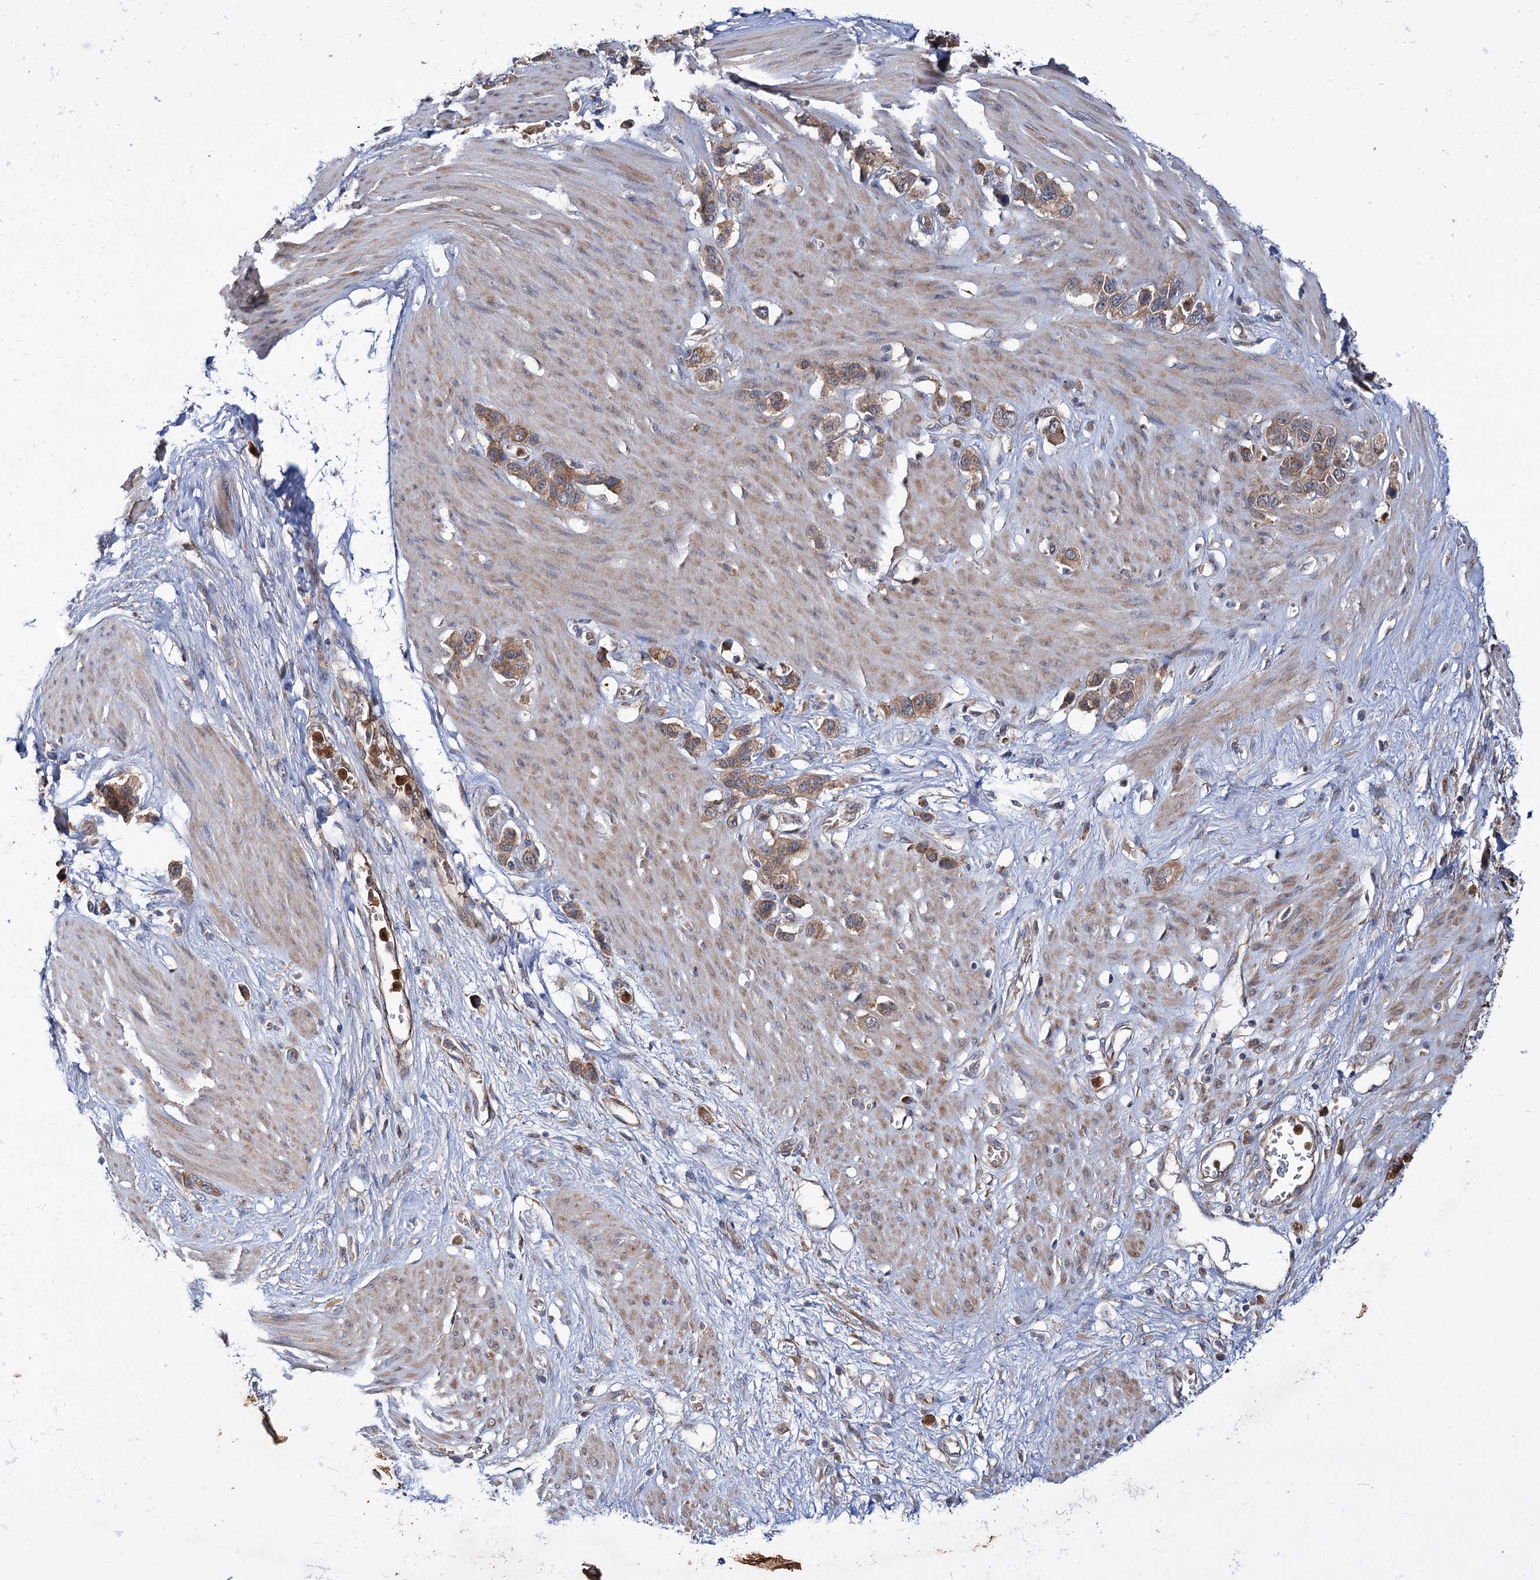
{"staining": {"intensity": "moderate", "quantity": ">75%", "location": "cytoplasmic/membranous"}, "tissue": "stomach cancer", "cell_type": "Tumor cells", "image_type": "cancer", "snomed": [{"axis": "morphology", "description": "Adenocarcinoma, NOS"}, {"axis": "morphology", "description": "Adenocarcinoma, High grade"}, {"axis": "topography", "description": "Stomach, upper"}, {"axis": "topography", "description": "Stomach, lower"}], "caption": "A brown stain shows moderate cytoplasmic/membranous staining of a protein in human stomach cancer tumor cells.", "gene": "PTPN3", "patient": {"sex": "female", "age": 65}}